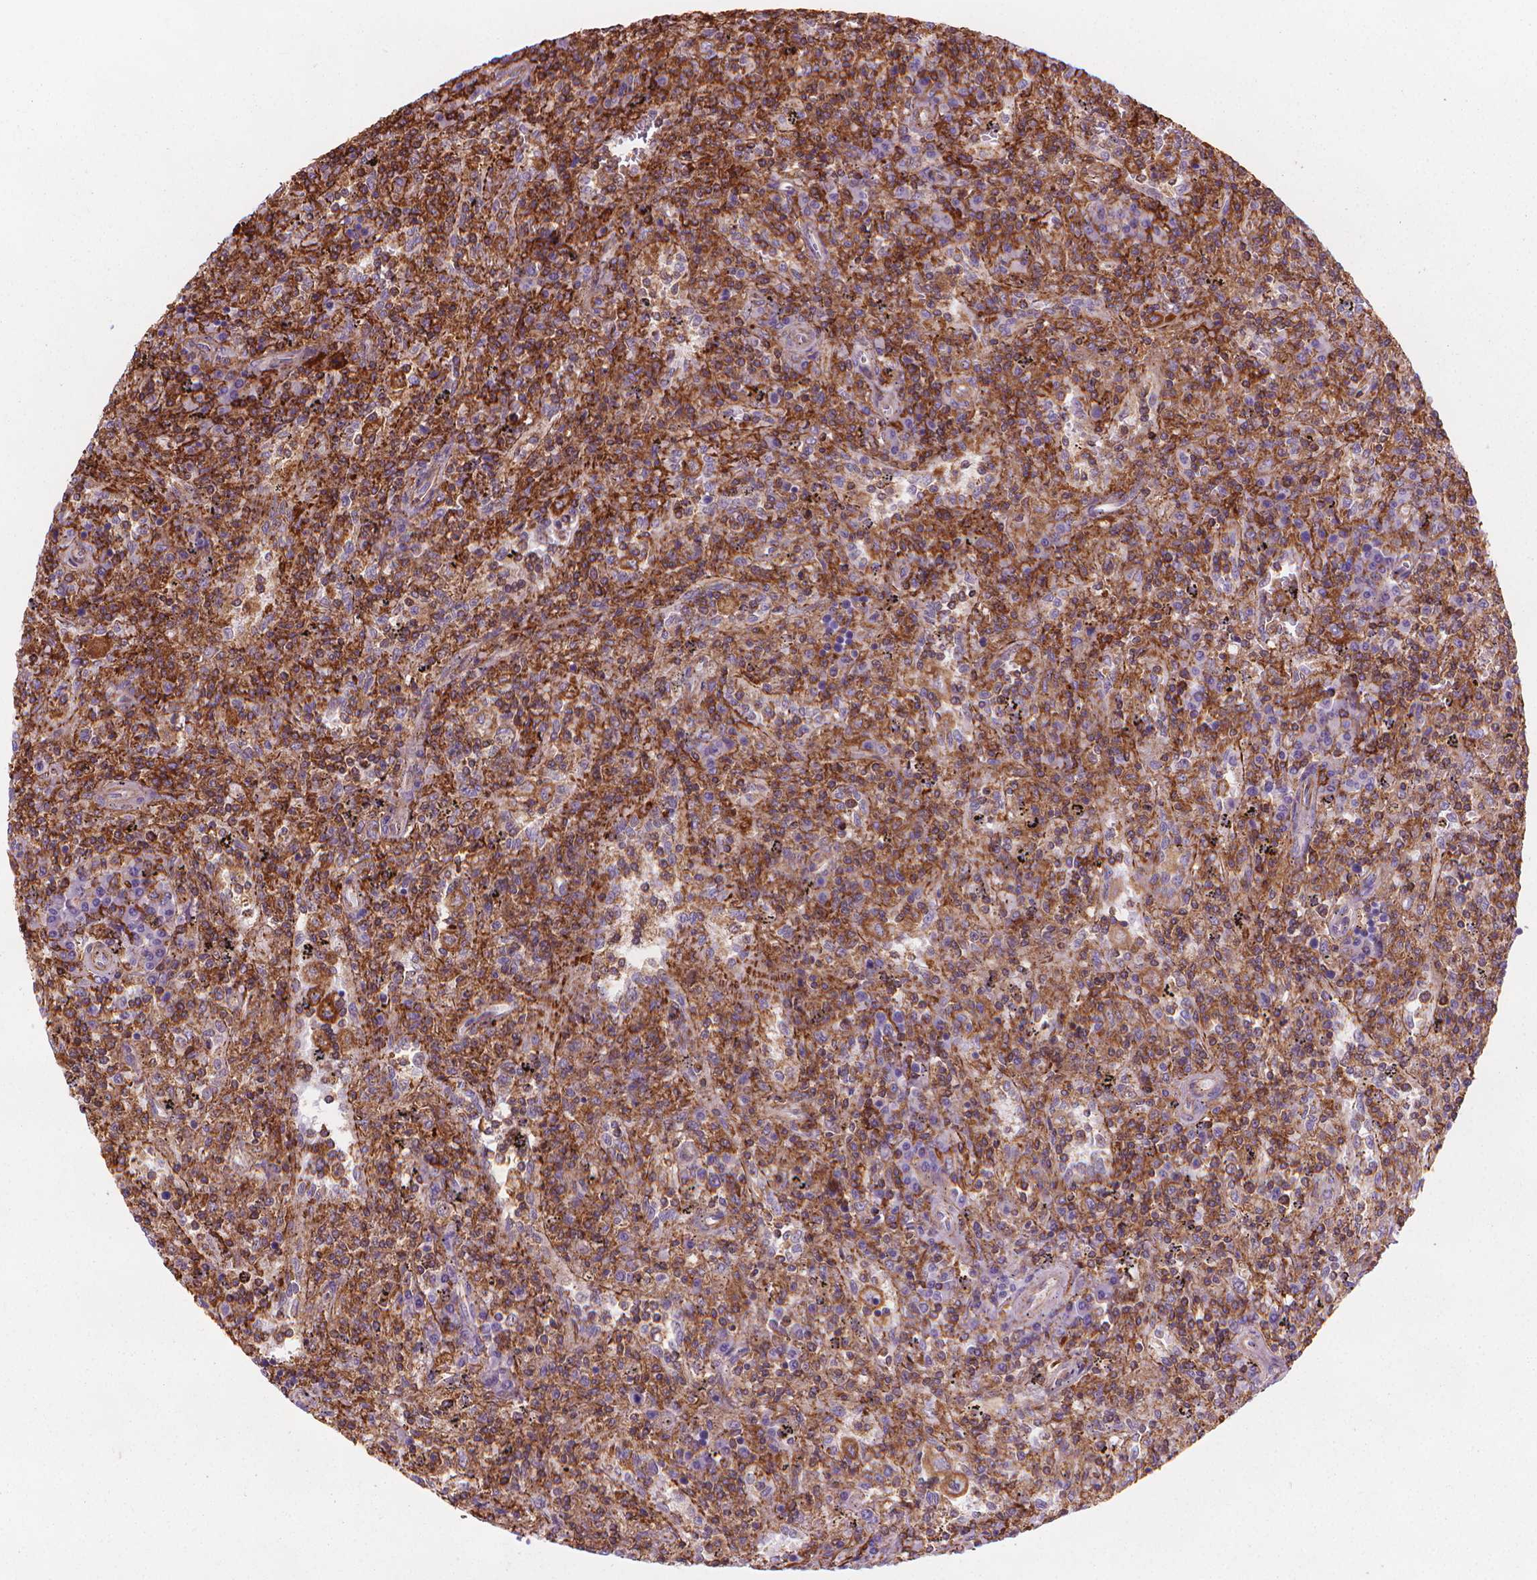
{"staining": {"intensity": "moderate", "quantity": "25%-75%", "location": "cytoplasmic/membranous"}, "tissue": "lymphoma", "cell_type": "Tumor cells", "image_type": "cancer", "snomed": [{"axis": "morphology", "description": "Malignant lymphoma, non-Hodgkin's type, Low grade"}, {"axis": "topography", "description": "Spleen"}], "caption": "Protein expression analysis of human malignant lymphoma, non-Hodgkin's type (low-grade) reveals moderate cytoplasmic/membranous expression in approximately 25%-75% of tumor cells.", "gene": "PATJ", "patient": {"sex": "male", "age": 62}}